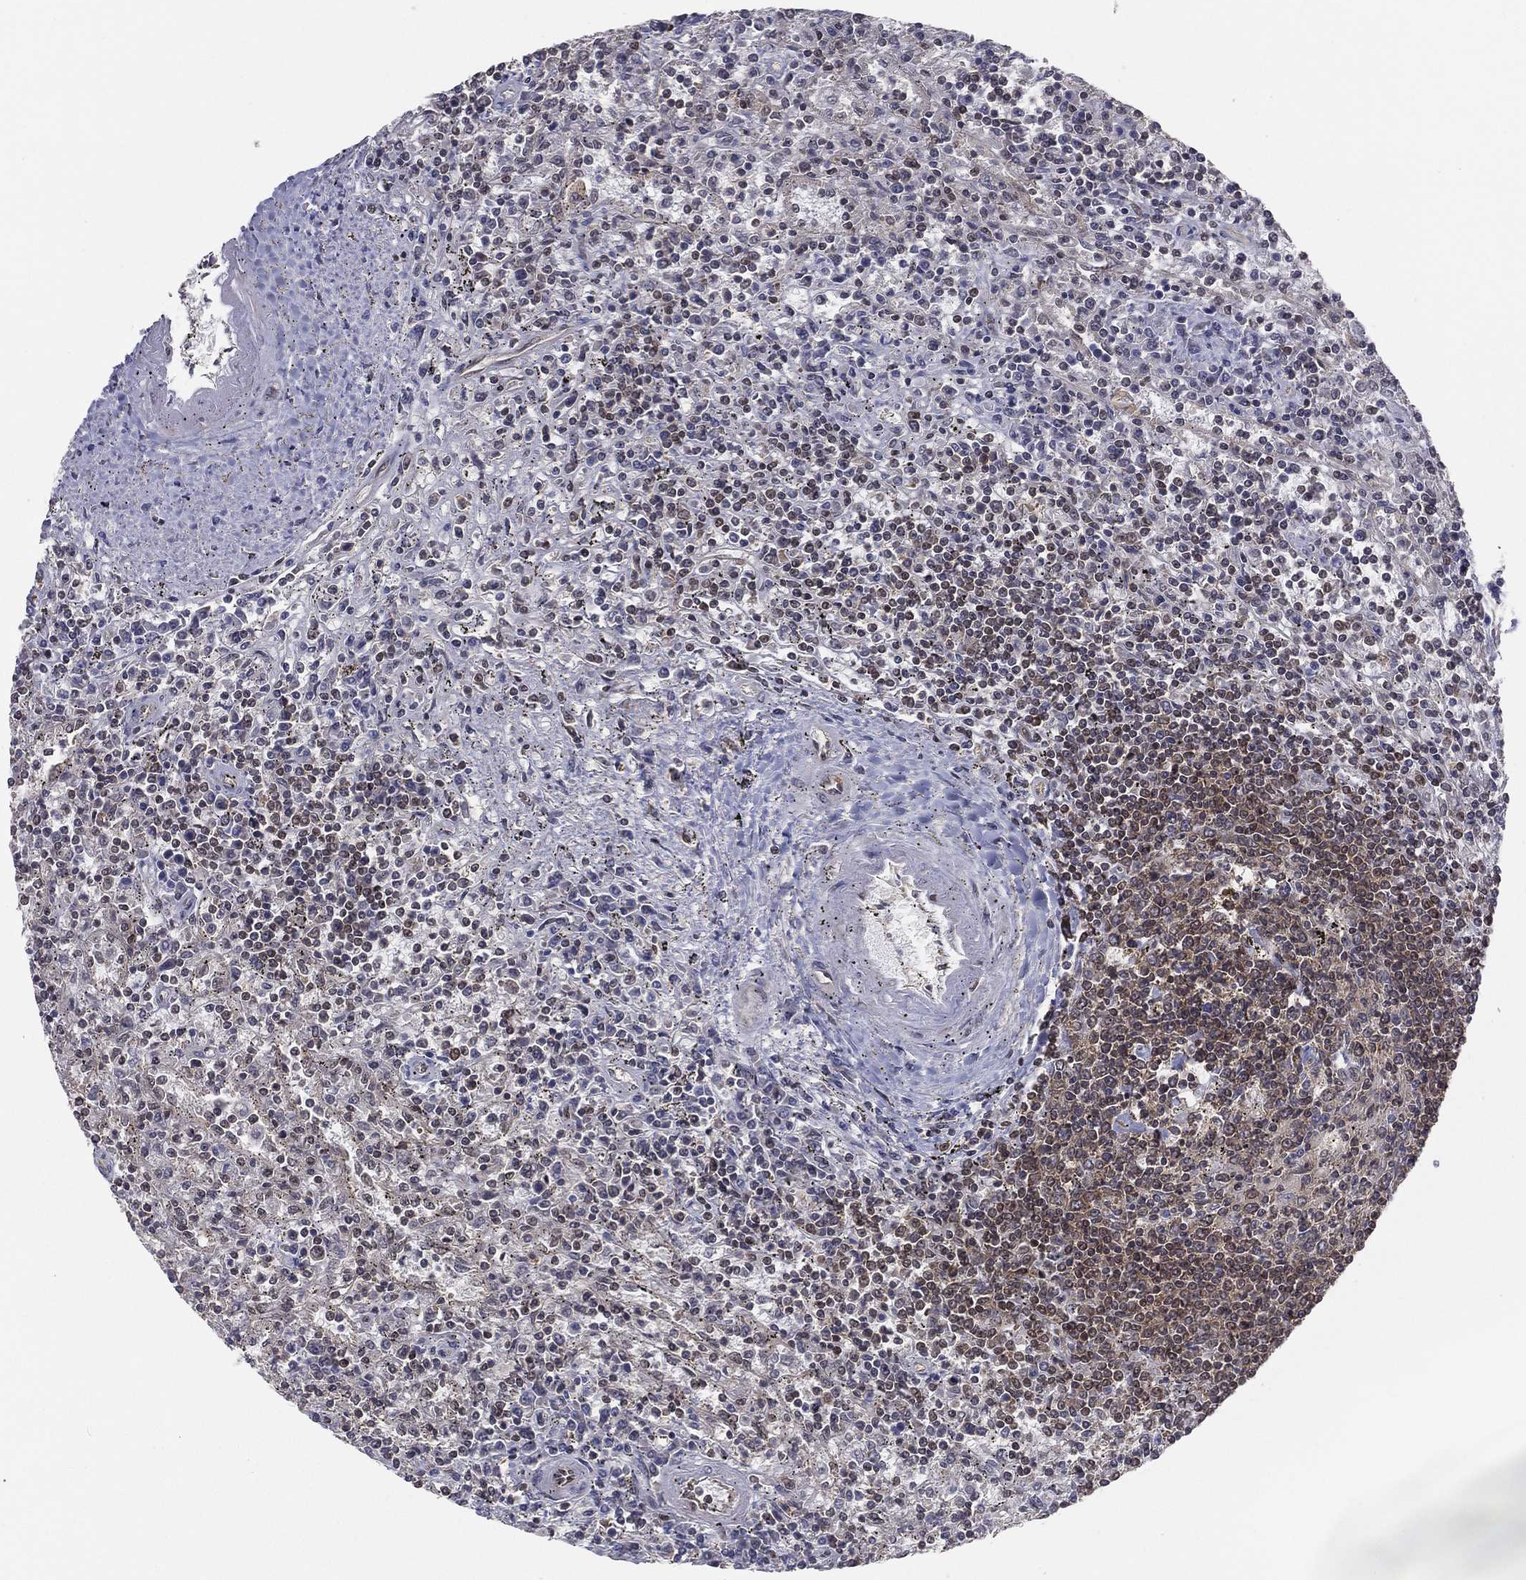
{"staining": {"intensity": "moderate", "quantity": "<25%", "location": "cytoplasmic/membranous,nuclear"}, "tissue": "lymphoma", "cell_type": "Tumor cells", "image_type": "cancer", "snomed": [{"axis": "morphology", "description": "Malignant lymphoma, non-Hodgkin's type, Low grade"}, {"axis": "topography", "description": "Spleen"}], "caption": "DAB immunohistochemical staining of human malignant lymphoma, non-Hodgkin's type (low-grade) exhibits moderate cytoplasmic/membranous and nuclear protein staining in about <25% of tumor cells.", "gene": "GPALPP1", "patient": {"sex": "male", "age": 62}}